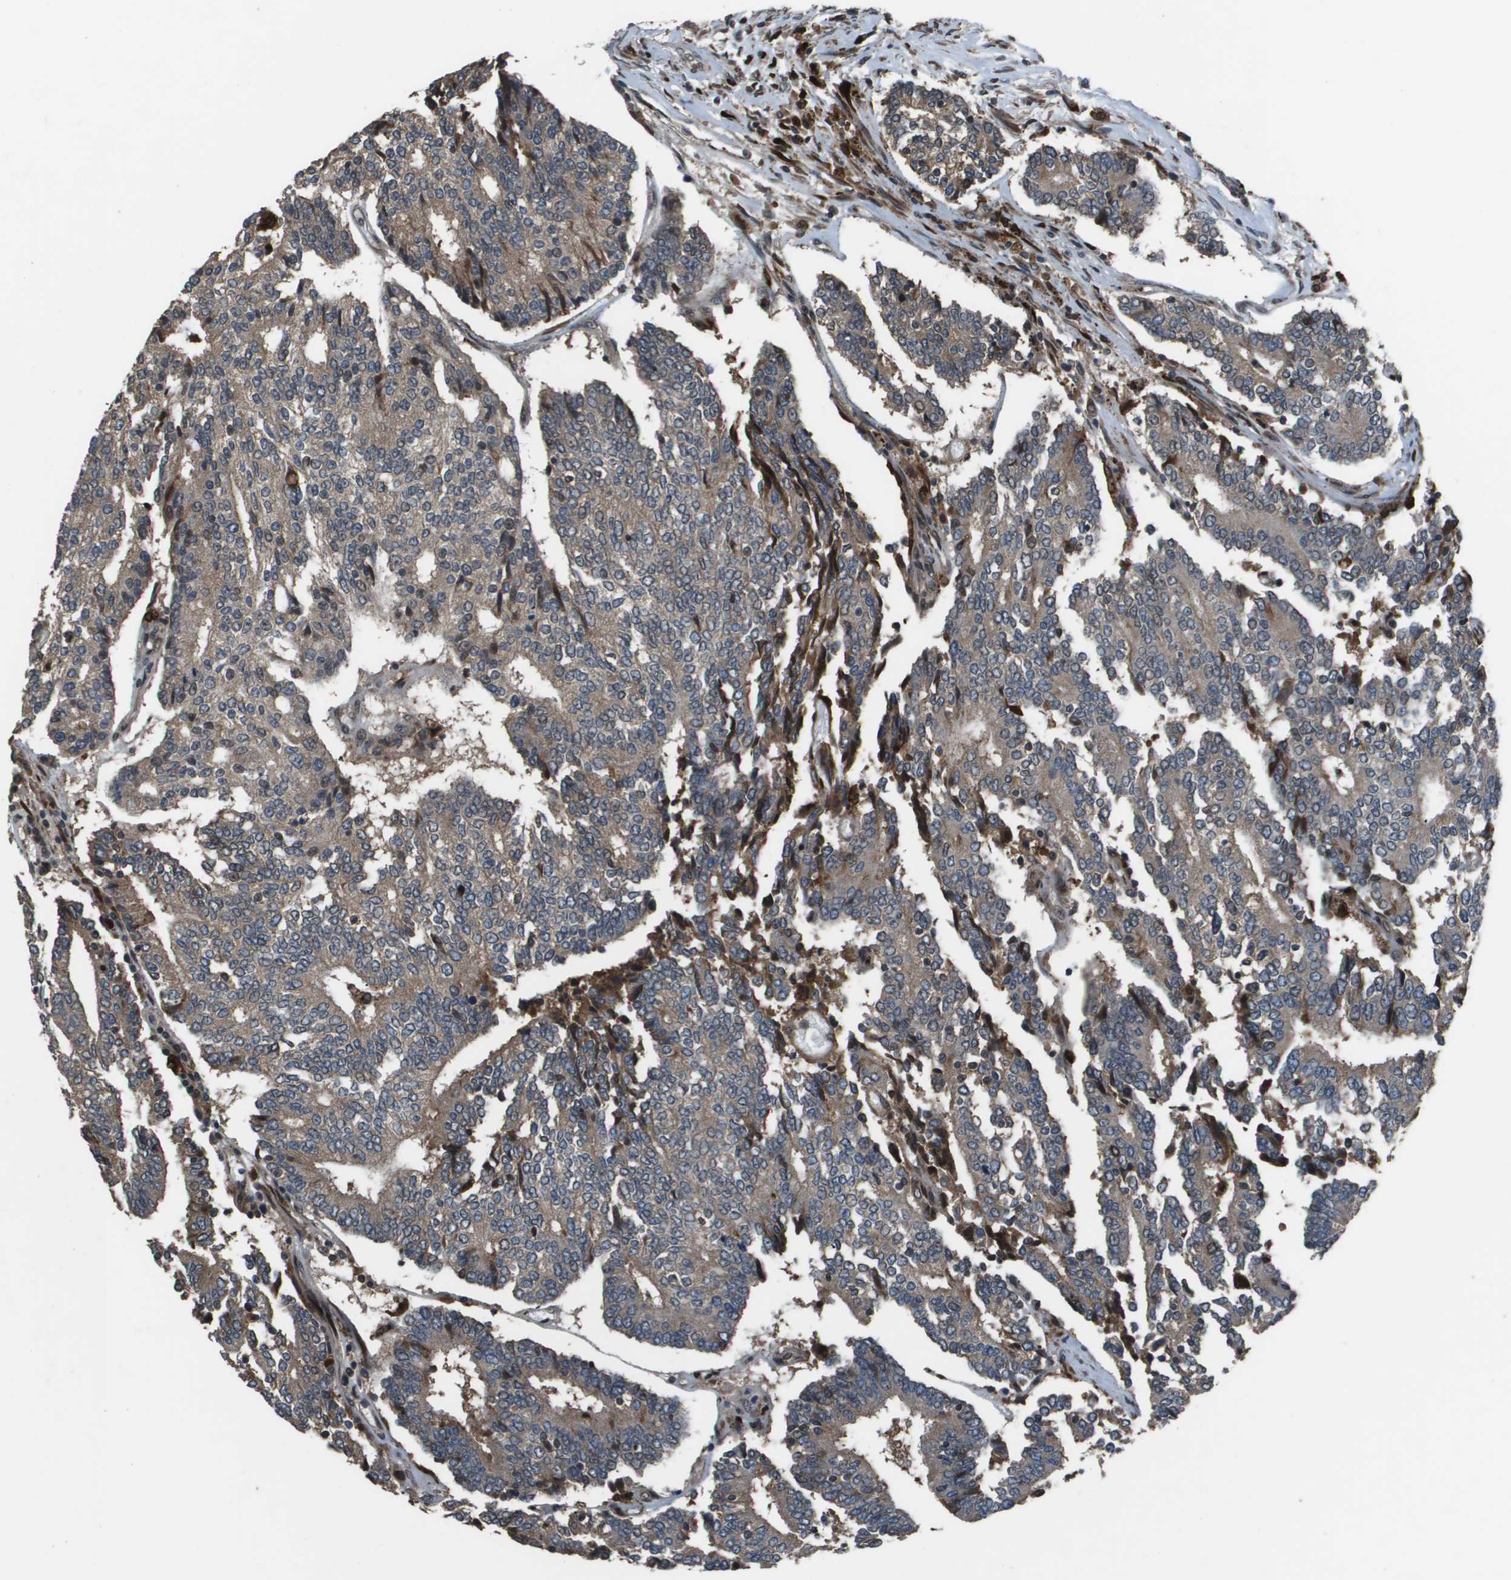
{"staining": {"intensity": "weak", "quantity": "<25%", "location": "cytoplasmic/membranous"}, "tissue": "prostate cancer", "cell_type": "Tumor cells", "image_type": "cancer", "snomed": [{"axis": "morphology", "description": "Normal tissue, NOS"}, {"axis": "morphology", "description": "Adenocarcinoma, High grade"}, {"axis": "topography", "description": "Prostate"}, {"axis": "topography", "description": "Seminal veicle"}], "caption": "This is an immunohistochemistry (IHC) image of human adenocarcinoma (high-grade) (prostate). There is no staining in tumor cells.", "gene": "GOSR2", "patient": {"sex": "male", "age": 55}}